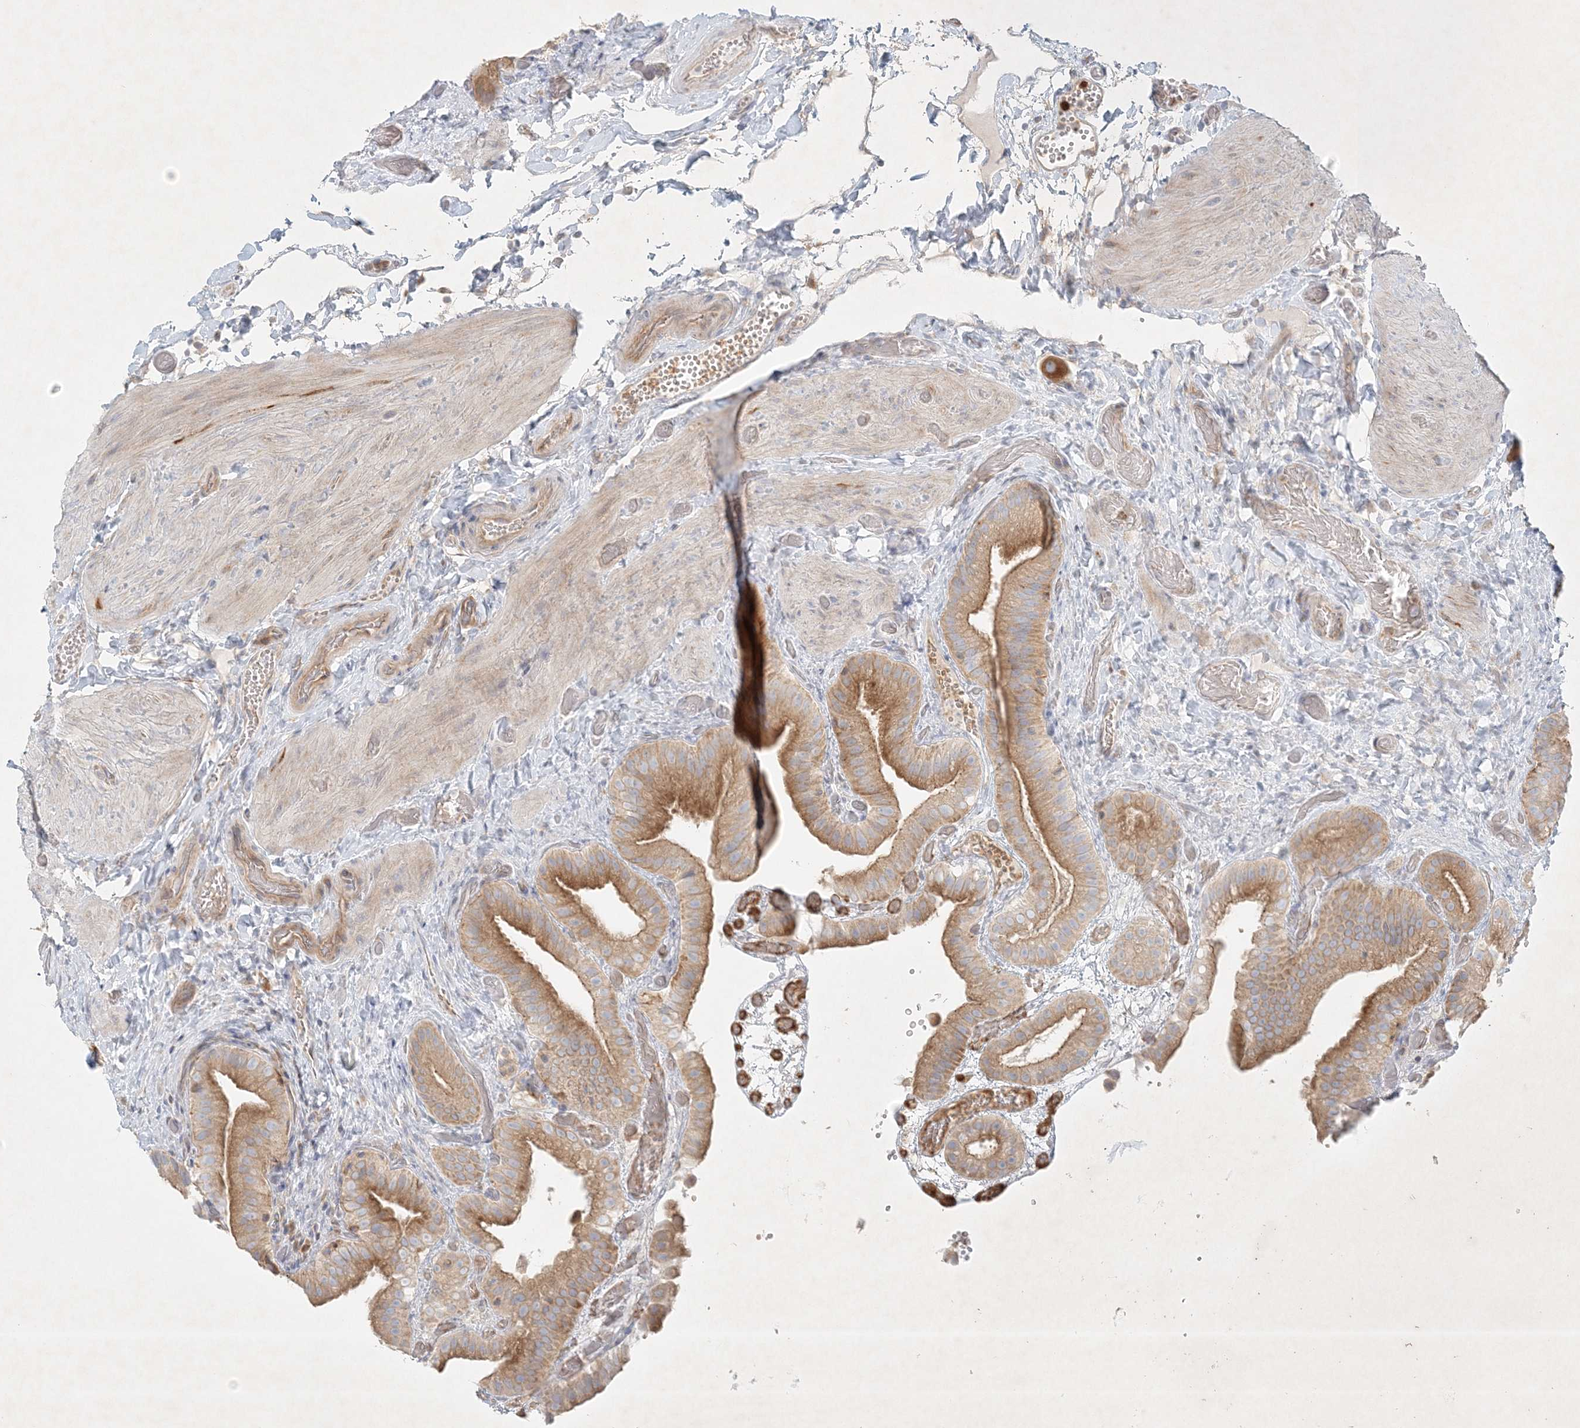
{"staining": {"intensity": "moderate", "quantity": ">75%", "location": "cytoplasmic/membranous"}, "tissue": "gallbladder", "cell_type": "Glandular cells", "image_type": "normal", "snomed": [{"axis": "morphology", "description": "Normal tissue, NOS"}, {"axis": "topography", "description": "Gallbladder"}], "caption": "An image of human gallbladder stained for a protein demonstrates moderate cytoplasmic/membranous brown staining in glandular cells. (DAB IHC with brightfield microscopy, high magnification).", "gene": "STK11IP", "patient": {"sex": "female", "age": 64}}